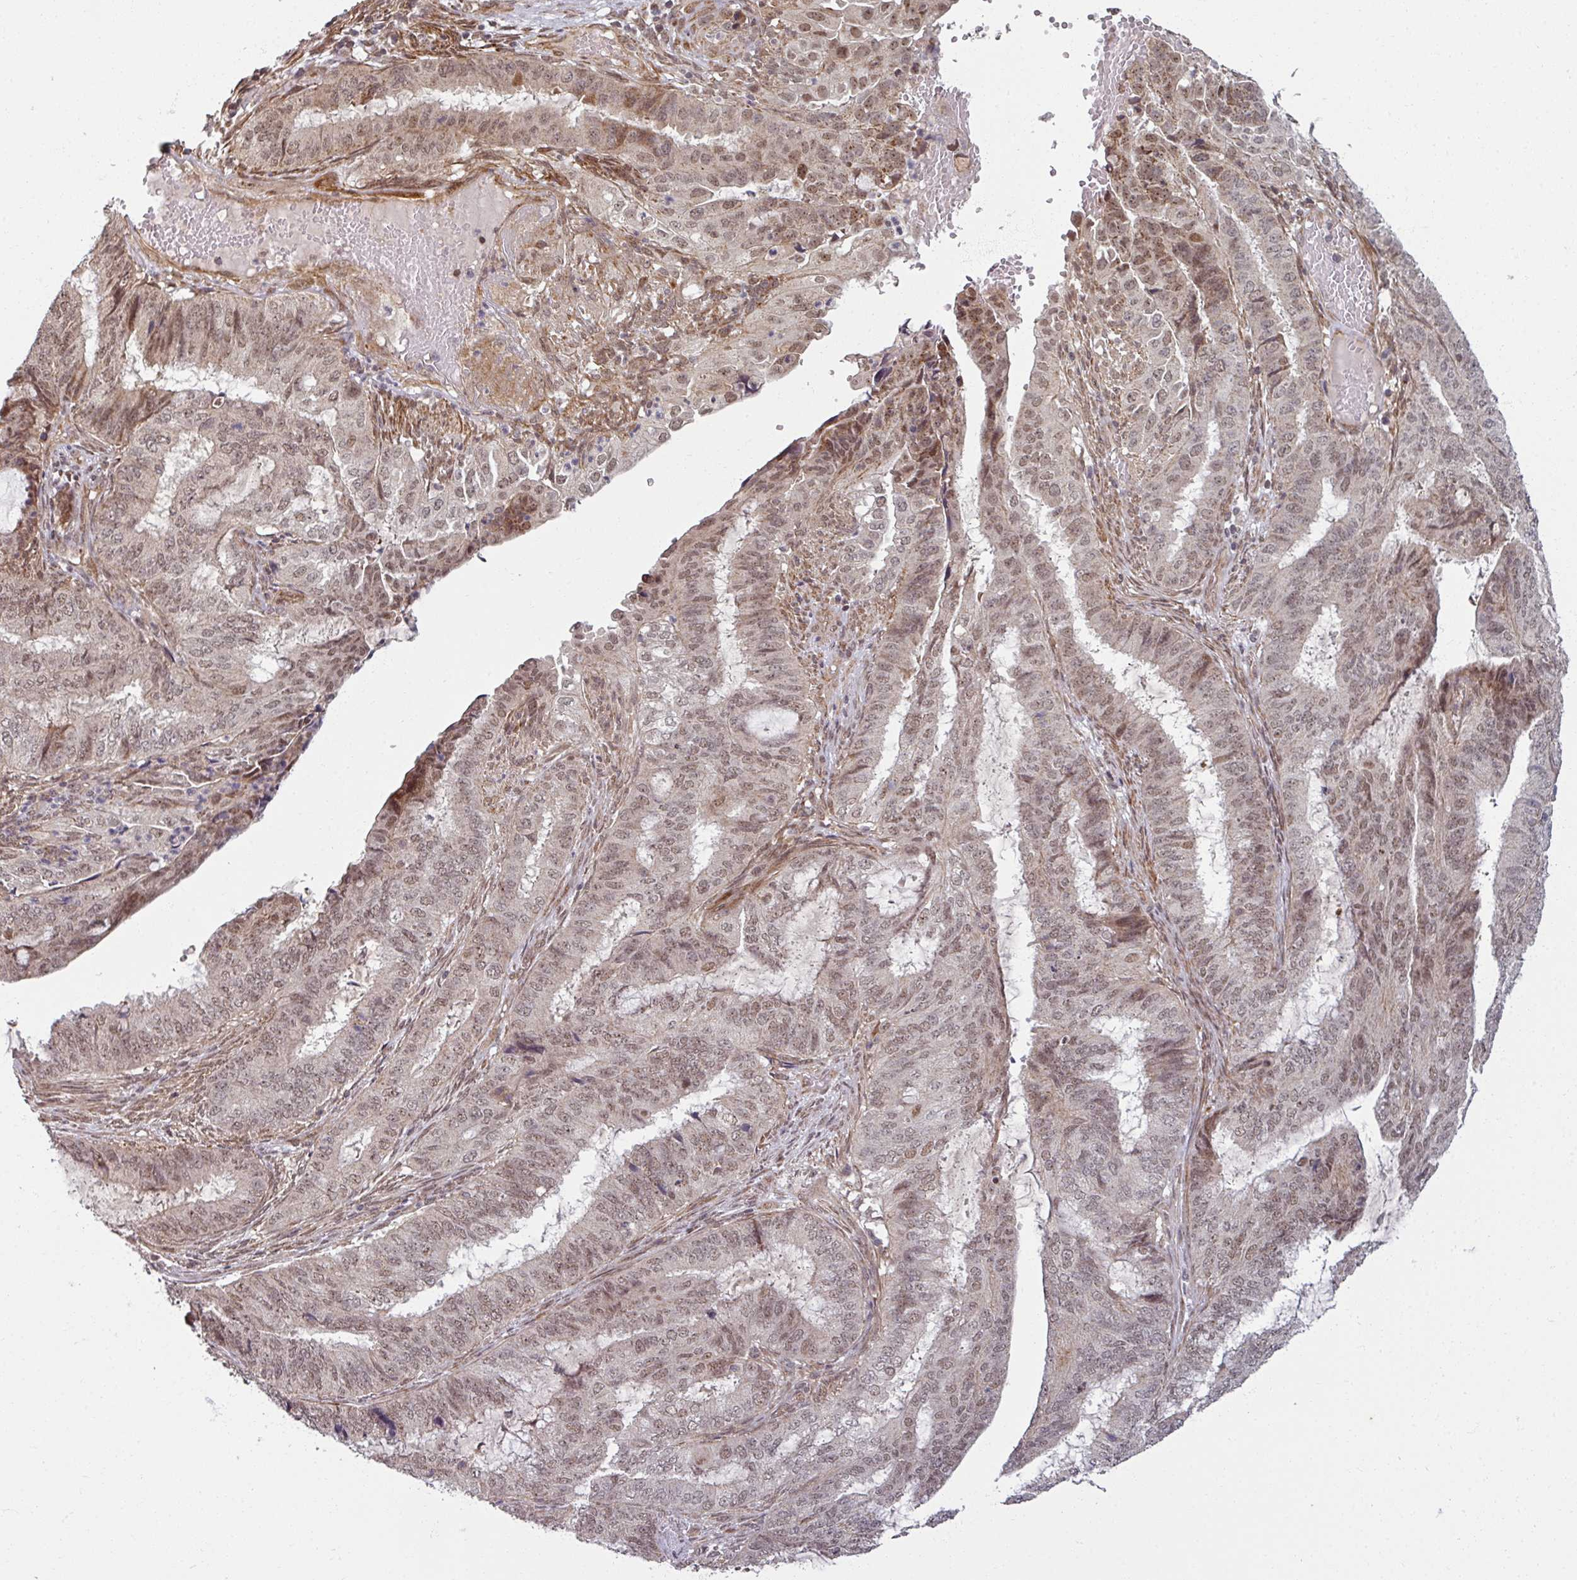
{"staining": {"intensity": "moderate", "quantity": ">75%", "location": "nuclear"}, "tissue": "endometrial cancer", "cell_type": "Tumor cells", "image_type": "cancer", "snomed": [{"axis": "morphology", "description": "Adenocarcinoma, NOS"}, {"axis": "topography", "description": "Endometrium"}], "caption": "Endometrial cancer (adenocarcinoma) was stained to show a protein in brown. There is medium levels of moderate nuclear positivity in about >75% of tumor cells. Nuclei are stained in blue.", "gene": "SWI5", "patient": {"sex": "female", "age": 51}}